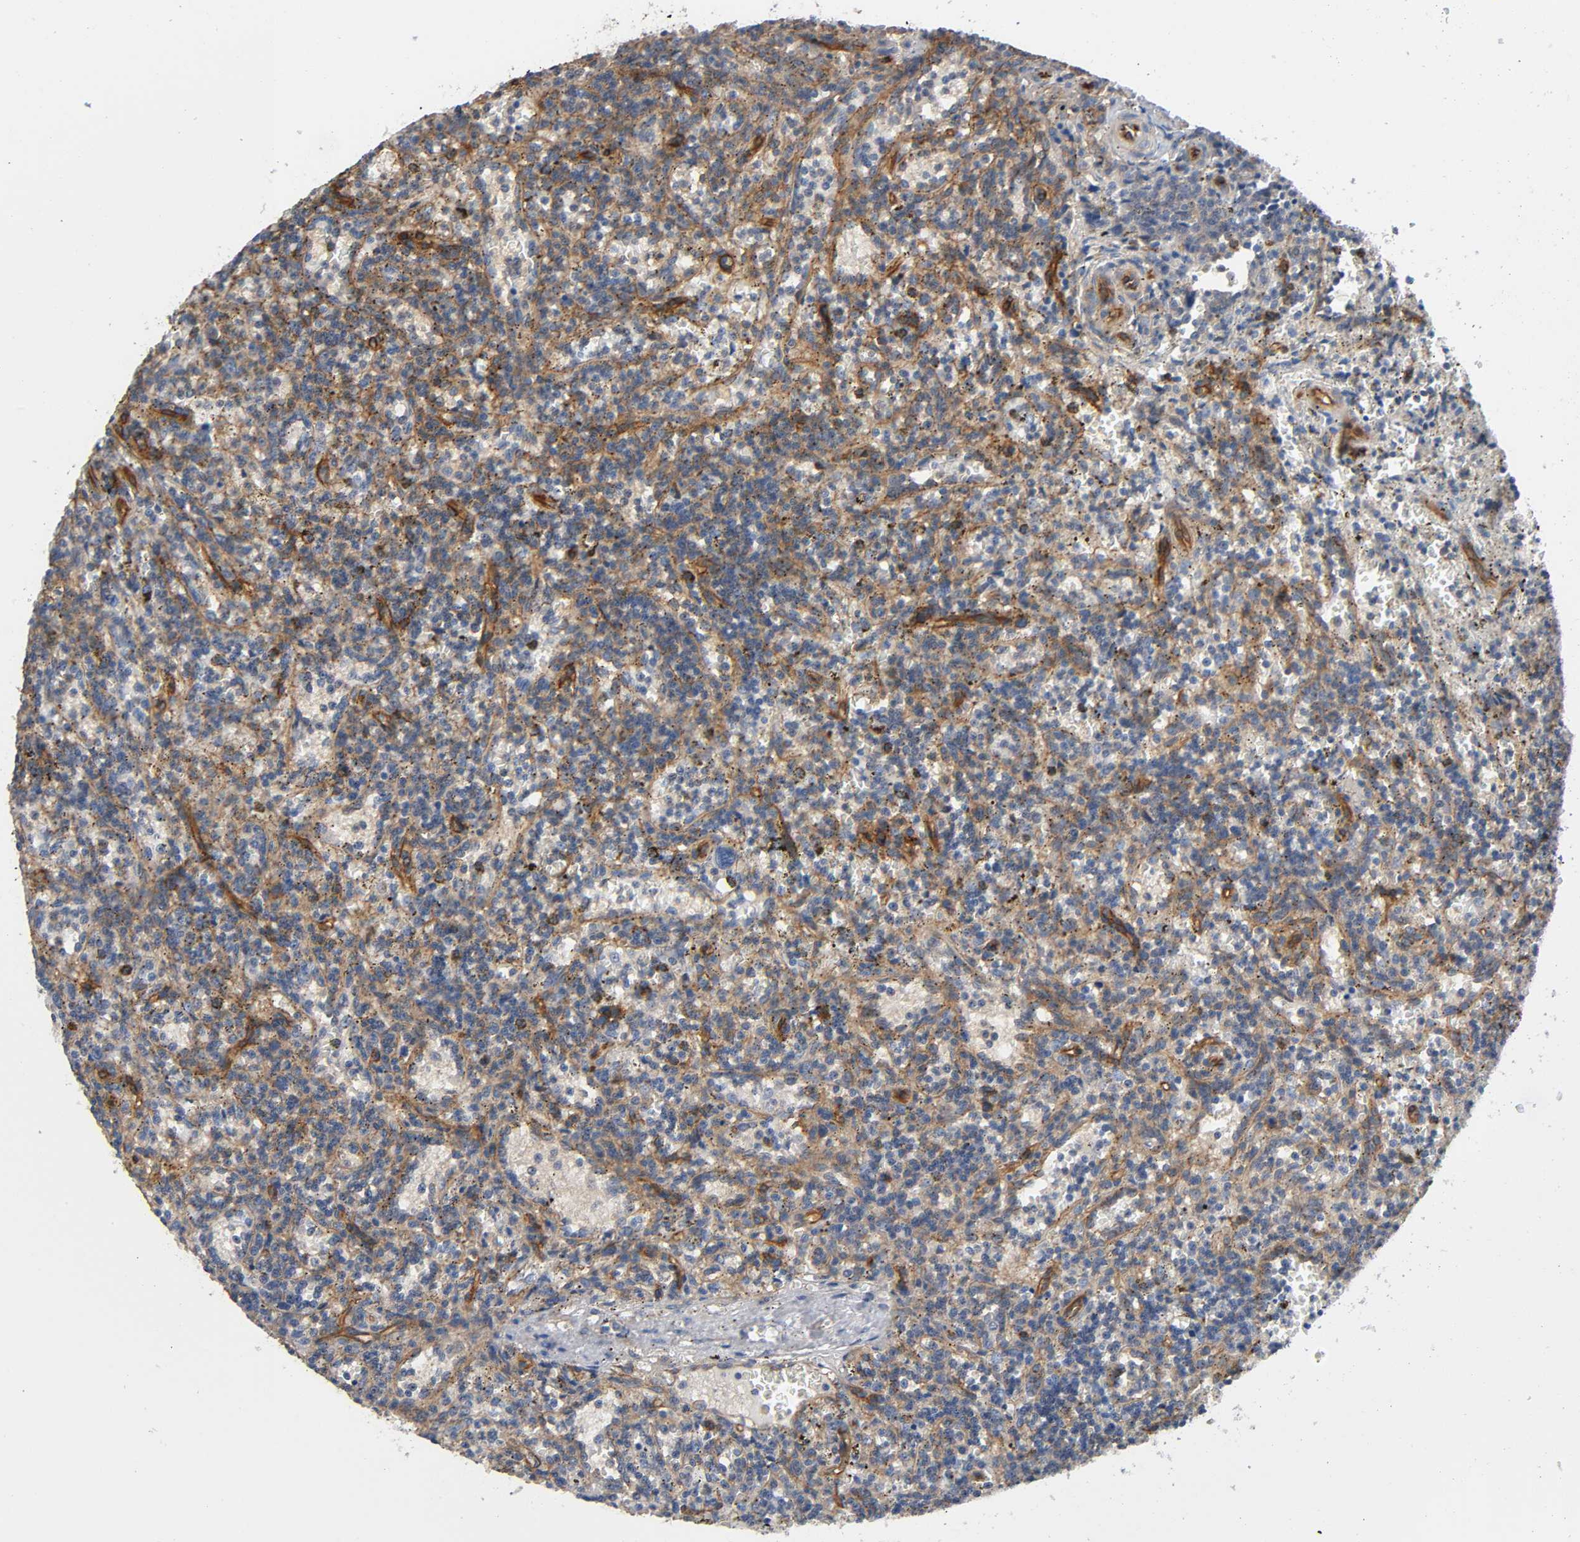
{"staining": {"intensity": "negative", "quantity": "none", "location": "none"}, "tissue": "lymphoma", "cell_type": "Tumor cells", "image_type": "cancer", "snomed": [{"axis": "morphology", "description": "Malignant lymphoma, non-Hodgkin's type, Low grade"}, {"axis": "topography", "description": "Spleen"}], "caption": "The immunohistochemistry (IHC) photomicrograph has no significant staining in tumor cells of malignant lymphoma, non-Hodgkin's type (low-grade) tissue.", "gene": "MARS1", "patient": {"sex": "male", "age": 73}}